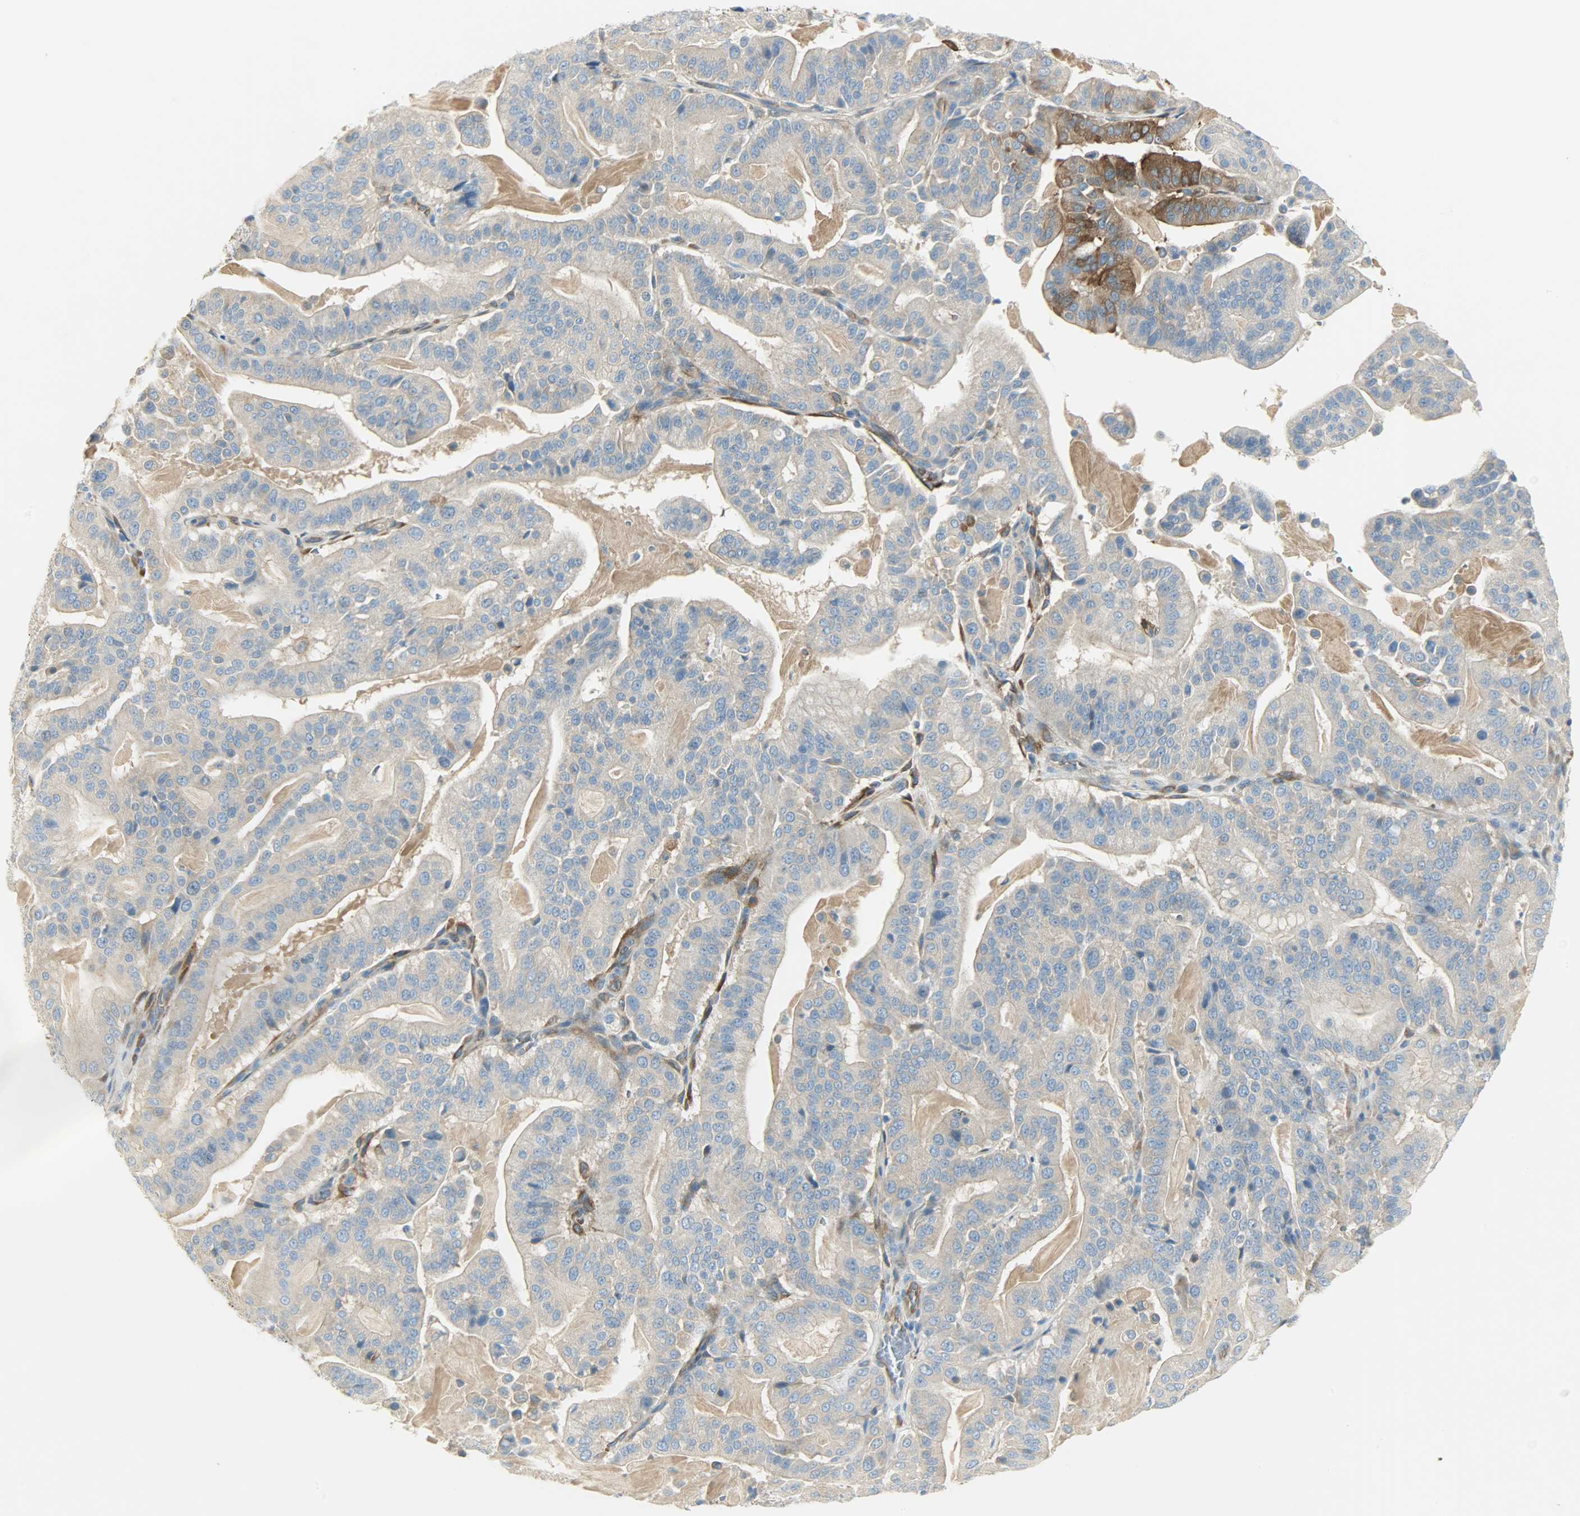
{"staining": {"intensity": "moderate", "quantity": ">75%", "location": "cytoplasmic/membranous"}, "tissue": "pancreatic cancer", "cell_type": "Tumor cells", "image_type": "cancer", "snomed": [{"axis": "morphology", "description": "Adenocarcinoma, NOS"}, {"axis": "topography", "description": "Pancreas"}], "caption": "Pancreatic cancer stained for a protein shows moderate cytoplasmic/membranous positivity in tumor cells.", "gene": "WARS1", "patient": {"sex": "male", "age": 63}}